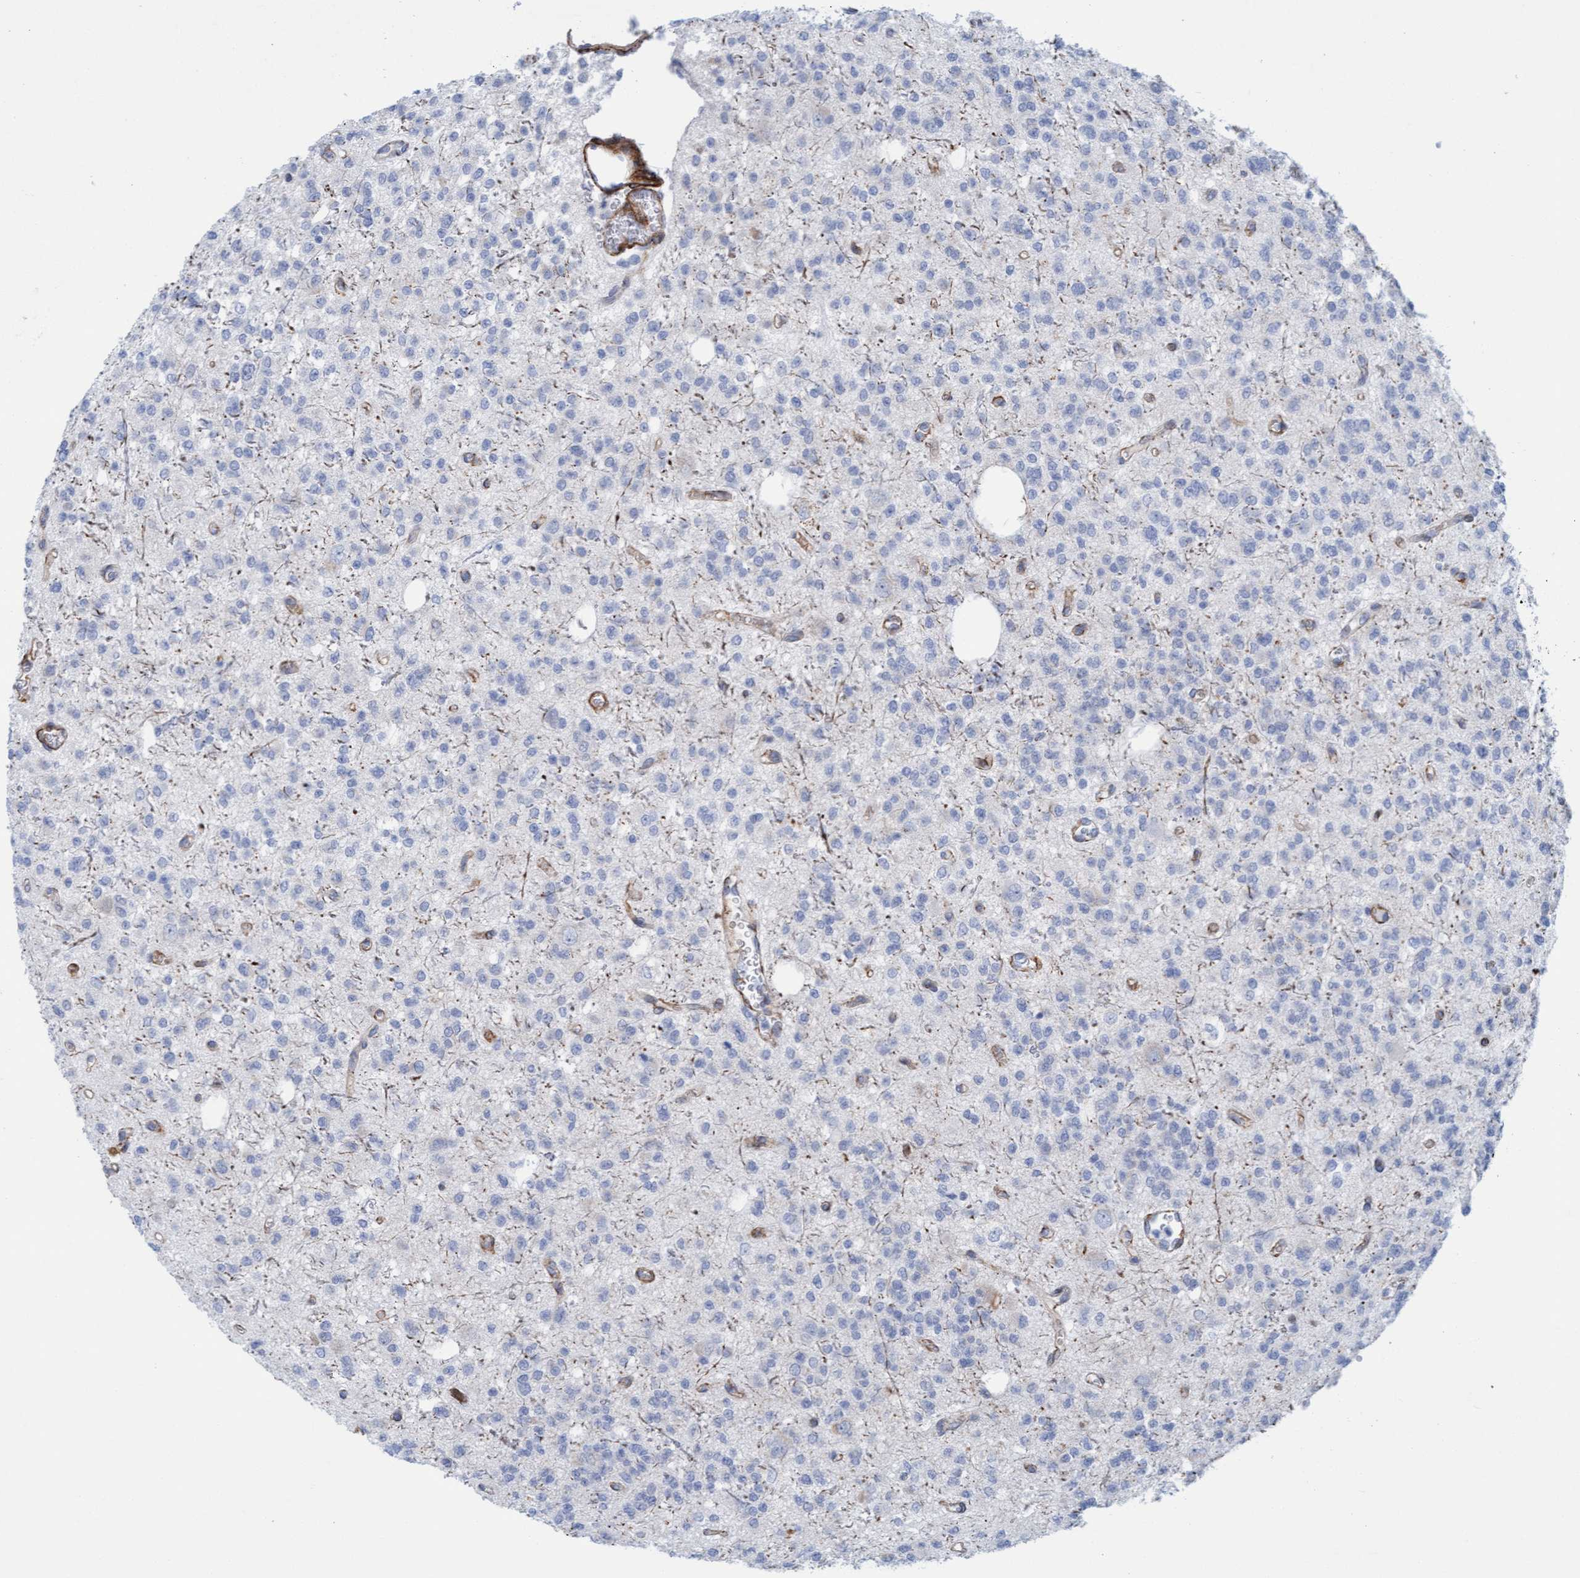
{"staining": {"intensity": "negative", "quantity": "none", "location": "none"}, "tissue": "glioma", "cell_type": "Tumor cells", "image_type": "cancer", "snomed": [{"axis": "morphology", "description": "Glioma, malignant, Low grade"}, {"axis": "topography", "description": "Brain"}], "caption": "Glioma stained for a protein using immunohistochemistry (IHC) exhibits no positivity tumor cells.", "gene": "MTFR1", "patient": {"sex": "male", "age": 38}}